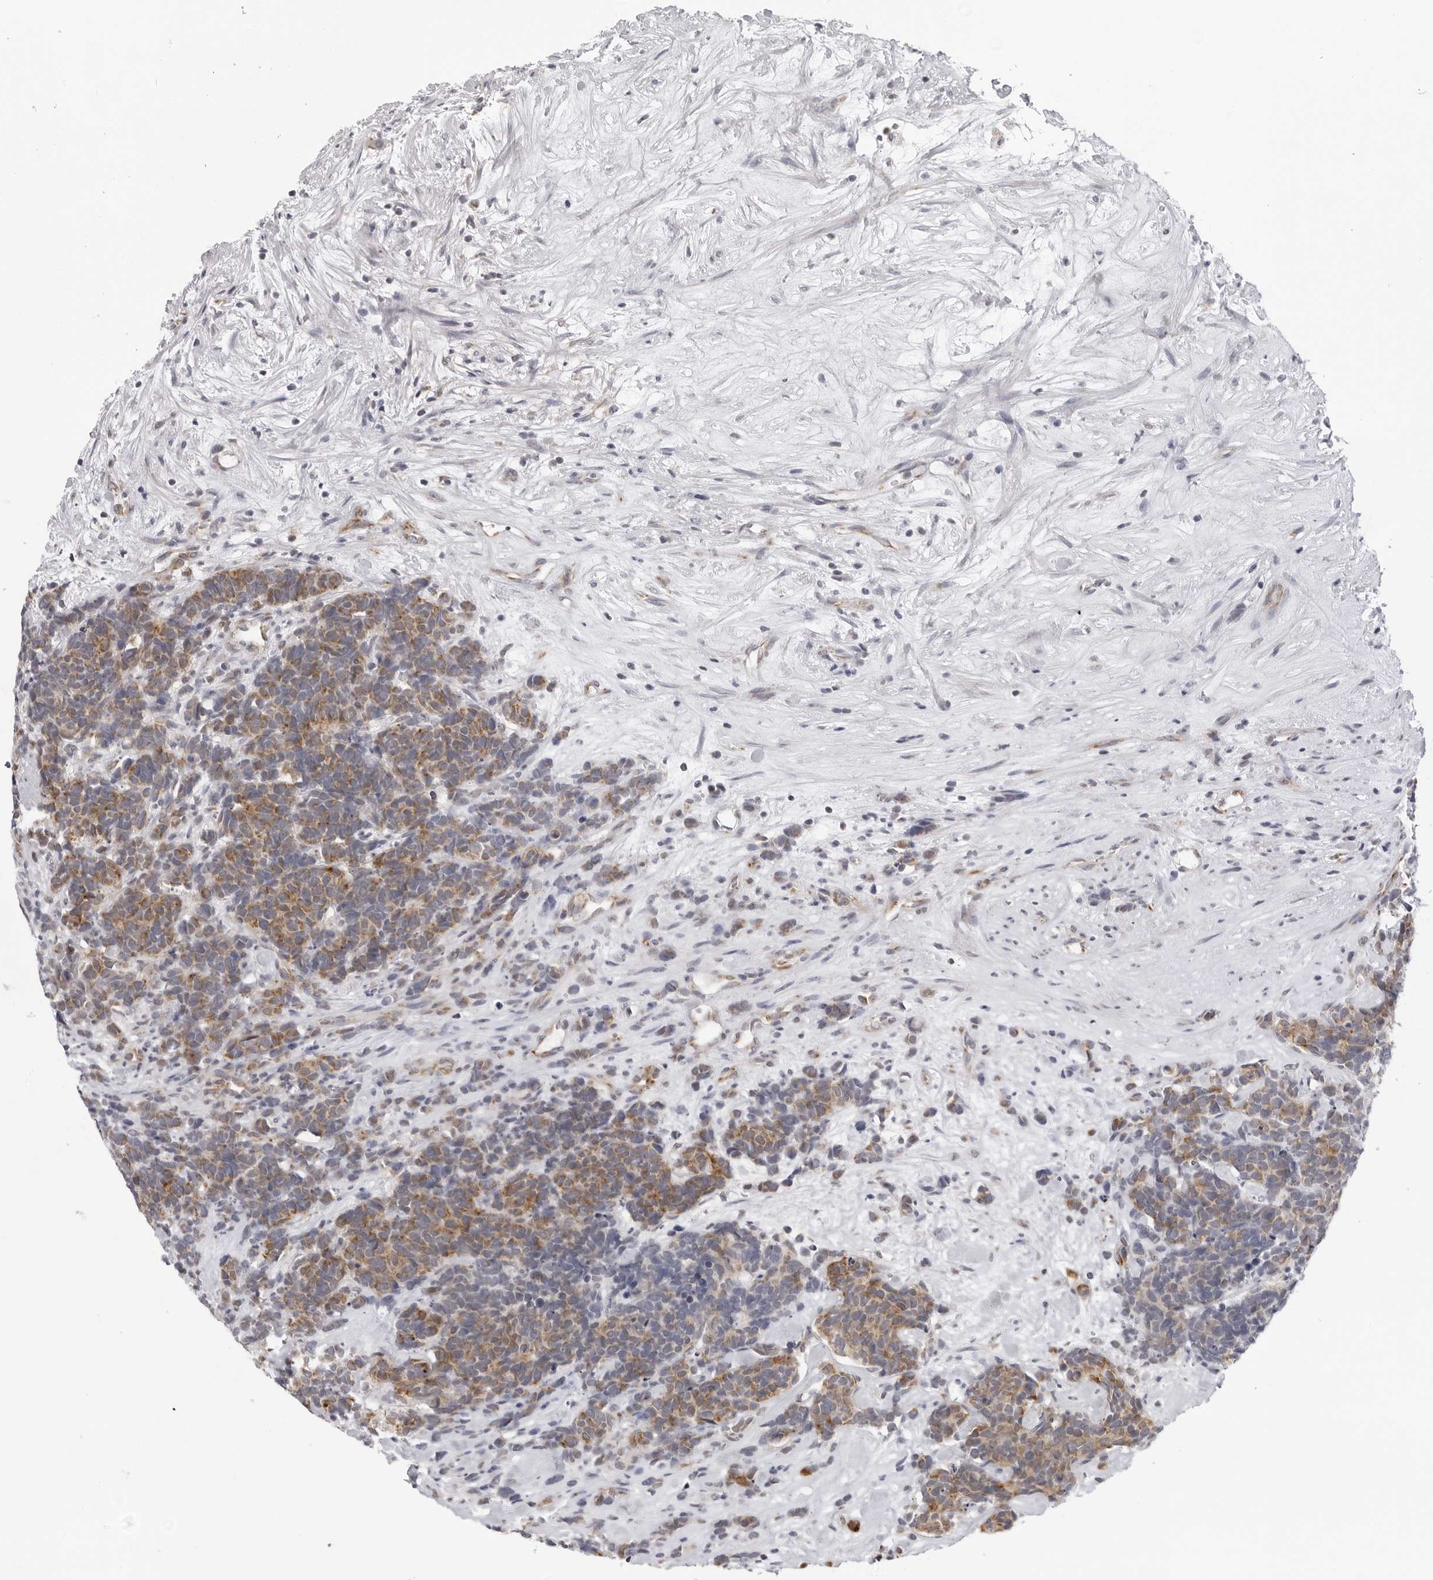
{"staining": {"intensity": "moderate", "quantity": "25%-75%", "location": "cytoplasmic/membranous"}, "tissue": "carcinoid", "cell_type": "Tumor cells", "image_type": "cancer", "snomed": [{"axis": "morphology", "description": "Carcinoma, NOS"}, {"axis": "morphology", "description": "Carcinoid, malignant, NOS"}, {"axis": "topography", "description": "Urinary bladder"}], "caption": "Immunohistochemical staining of human carcinoid demonstrates medium levels of moderate cytoplasmic/membranous protein positivity in approximately 25%-75% of tumor cells.", "gene": "MRPS15", "patient": {"sex": "male", "age": 57}}